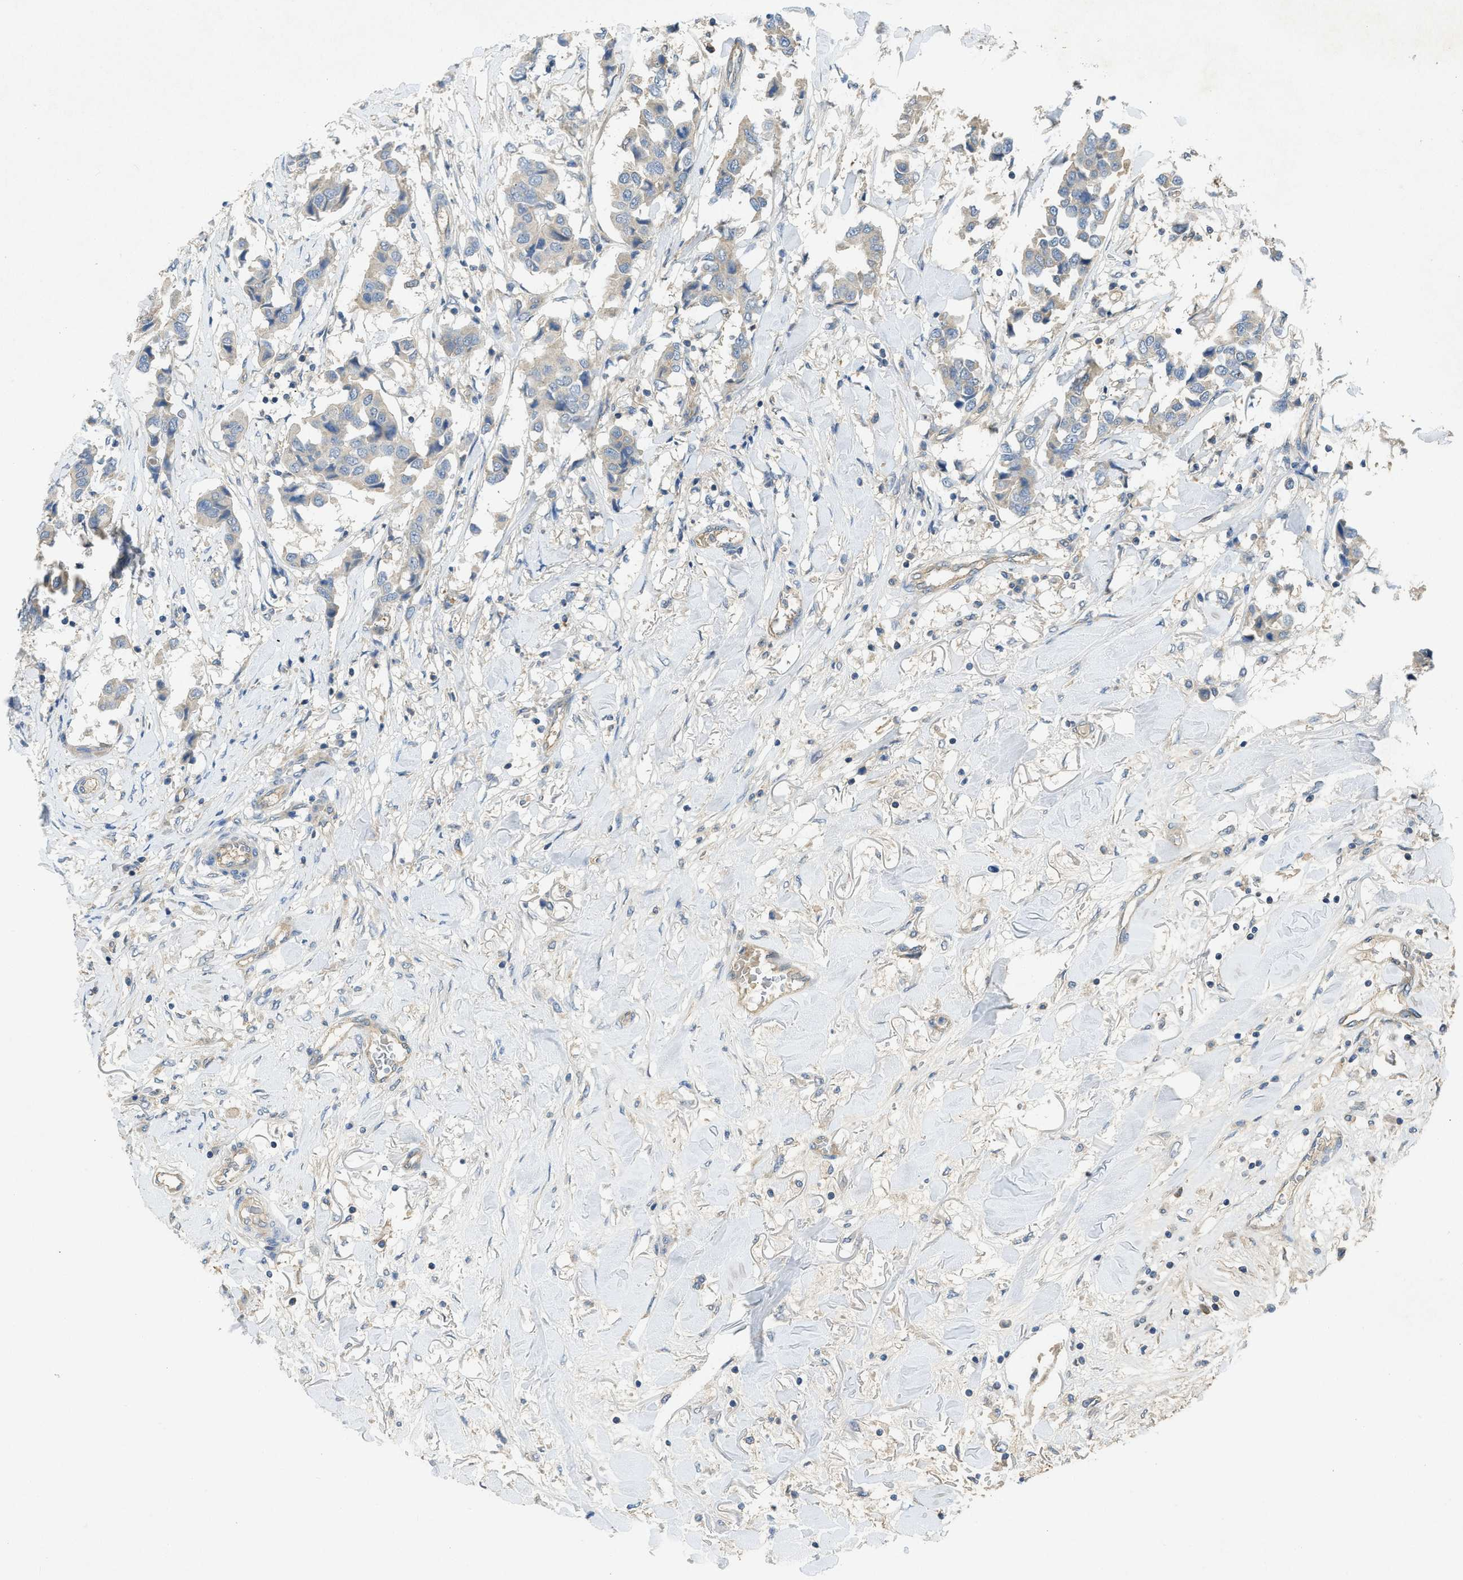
{"staining": {"intensity": "negative", "quantity": "none", "location": "none"}, "tissue": "breast cancer", "cell_type": "Tumor cells", "image_type": "cancer", "snomed": [{"axis": "morphology", "description": "Duct carcinoma"}, {"axis": "topography", "description": "Breast"}], "caption": "Immunohistochemical staining of human breast invasive ductal carcinoma exhibits no significant staining in tumor cells.", "gene": "PPP3CA", "patient": {"sex": "female", "age": 80}}